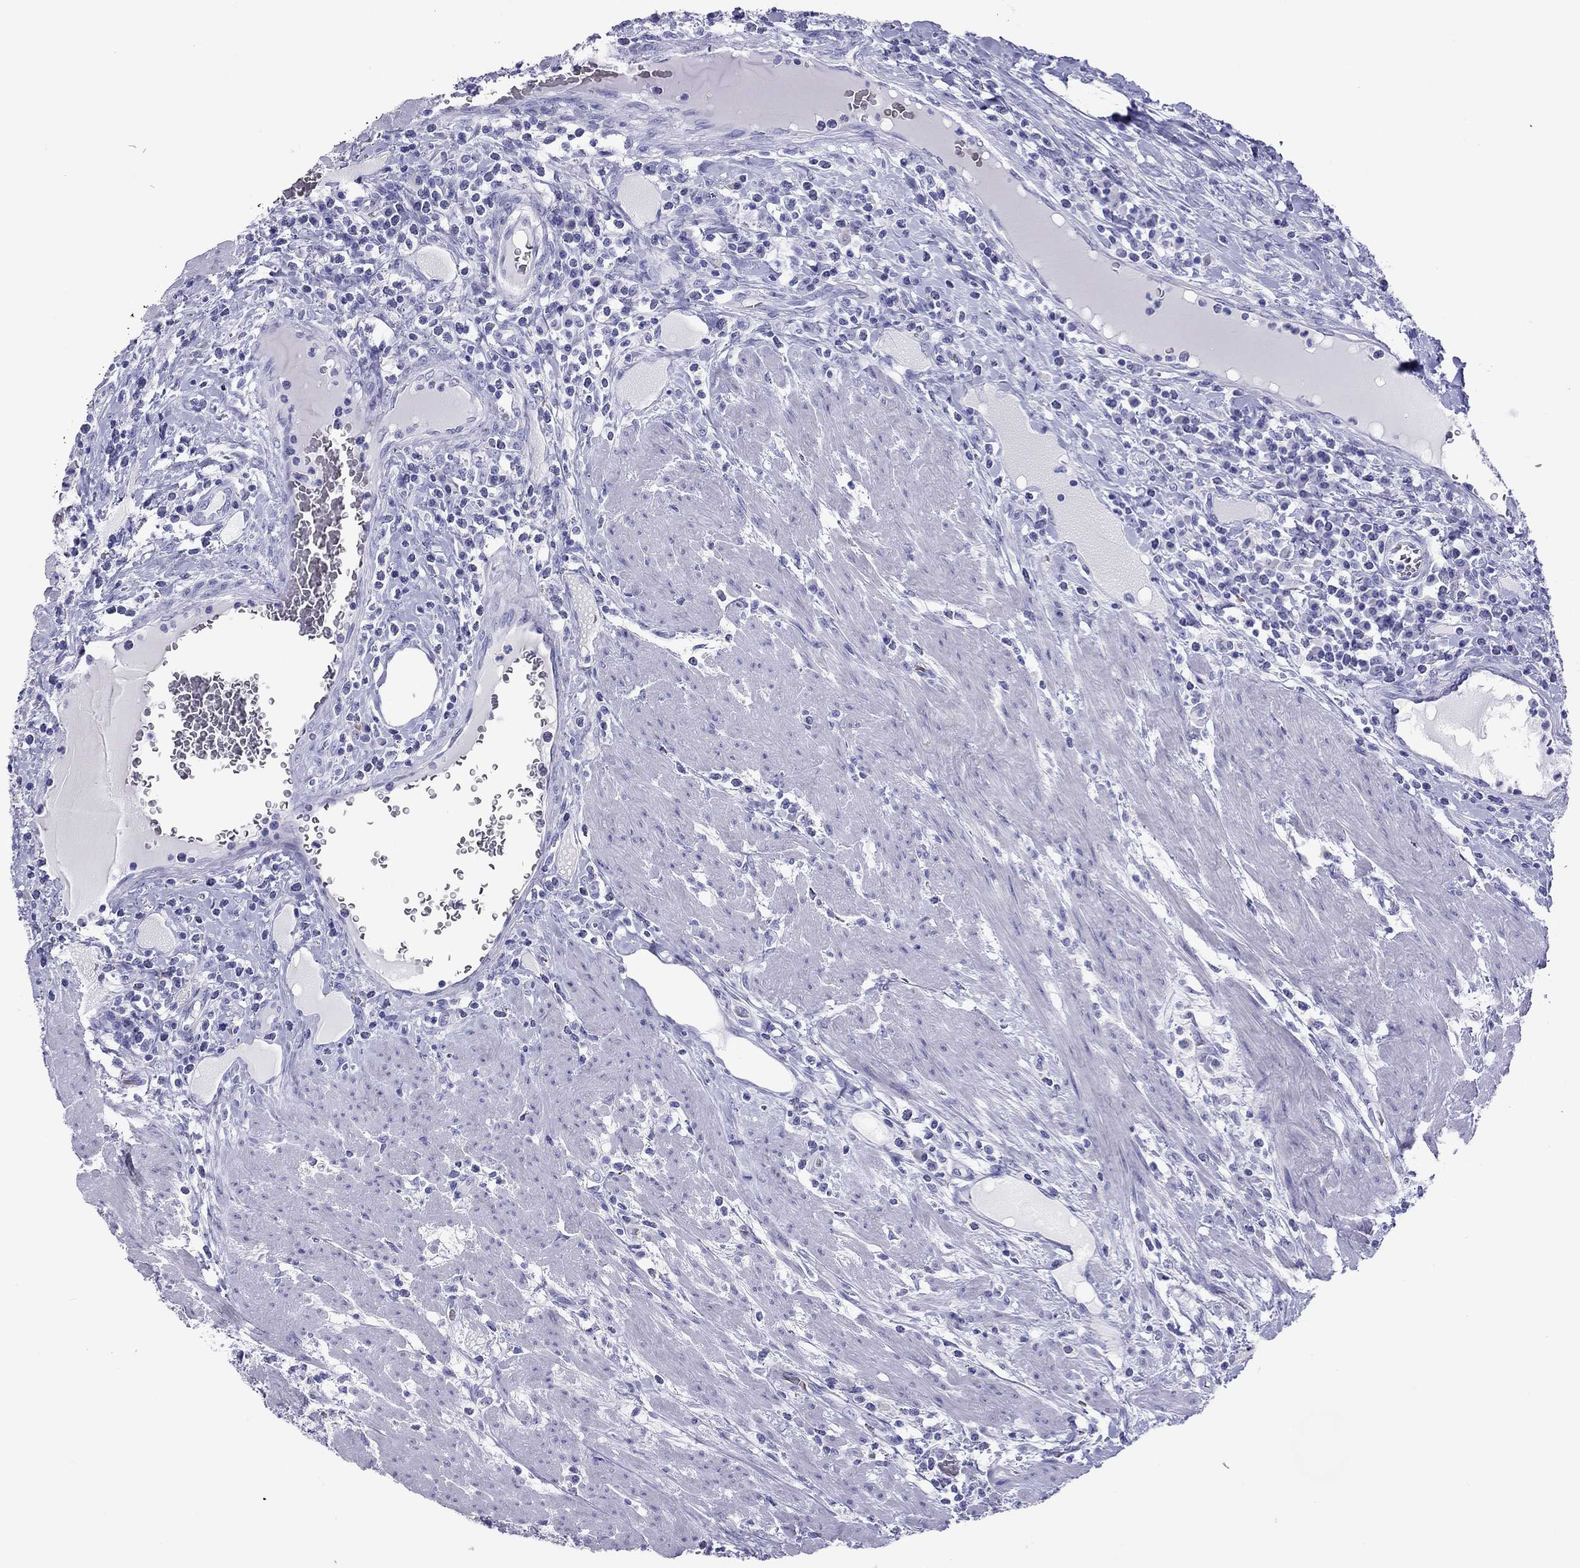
{"staining": {"intensity": "negative", "quantity": "none", "location": "none"}, "tissue": "colorectal cancer", "cell_type": "Tumor cells", "image_type": "cancer", "snomed": [{"axis": "morphology", "description": "Adenocarcinoma, NOS"}, {"axis": "topography", "description": "Colon"}], "caption": "This is an immunohistochemistry image of human colorectal adenocarcinoma. There is no expression in tumor cells.", "gene": "PTPRN", "patient": {"sex": "male", "age": 53}}